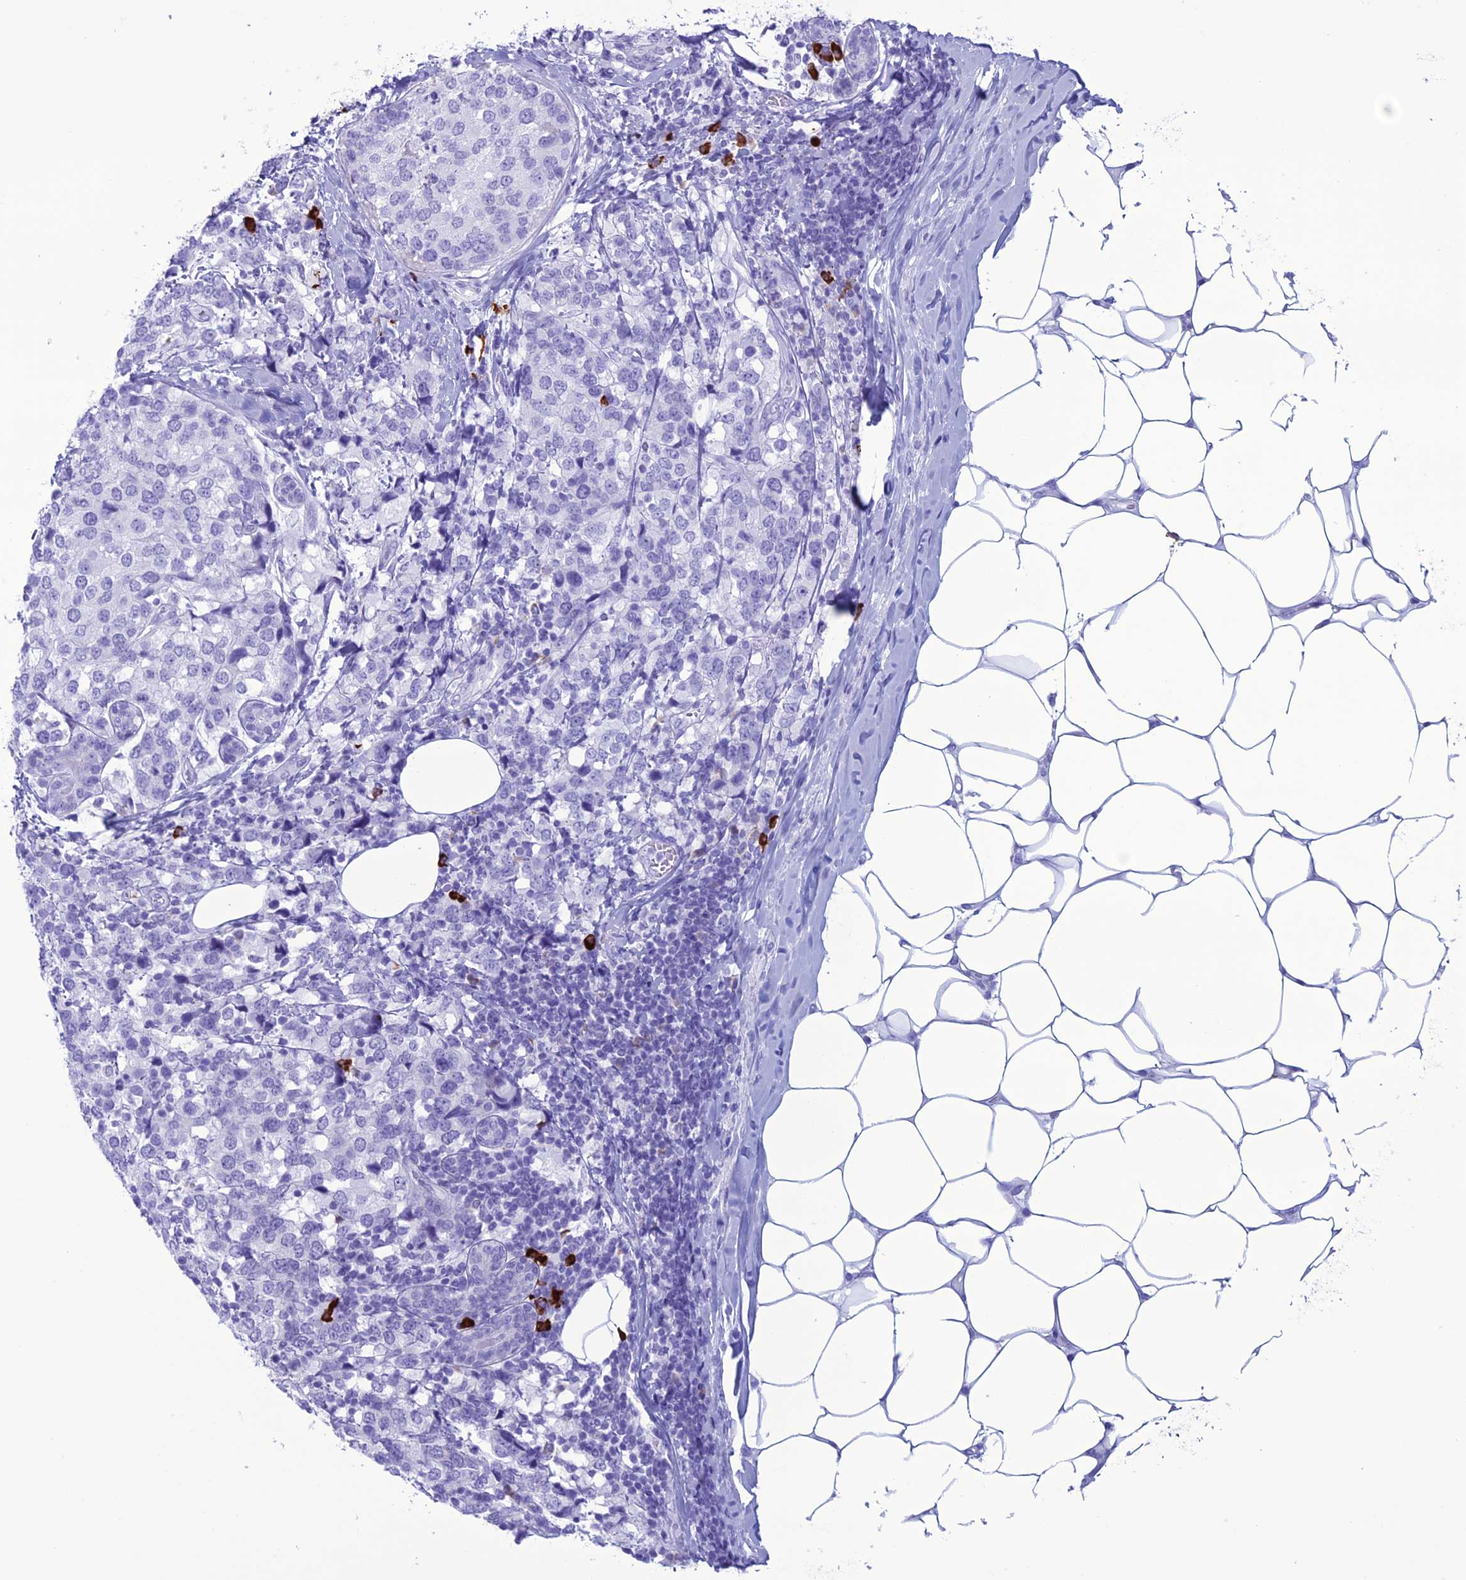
{"staining": {"intensity": "negative", "quantity": "none", "location": "none"}, "tissue": "breast cancer", "cell_type": "Tumor cells", "image_type": "cancer", "snomed": [{"axis": "morphology", "description": "Lobular carcinoma"}, {"axis": "topography", "description": "Breast"}], "caption": "Breast lobular carcinoma was stained to show a protein in brown. There is no significant expression in tumor cells.", "gene": "MZB1", "patient": {"sex": "female", "age": 59}}